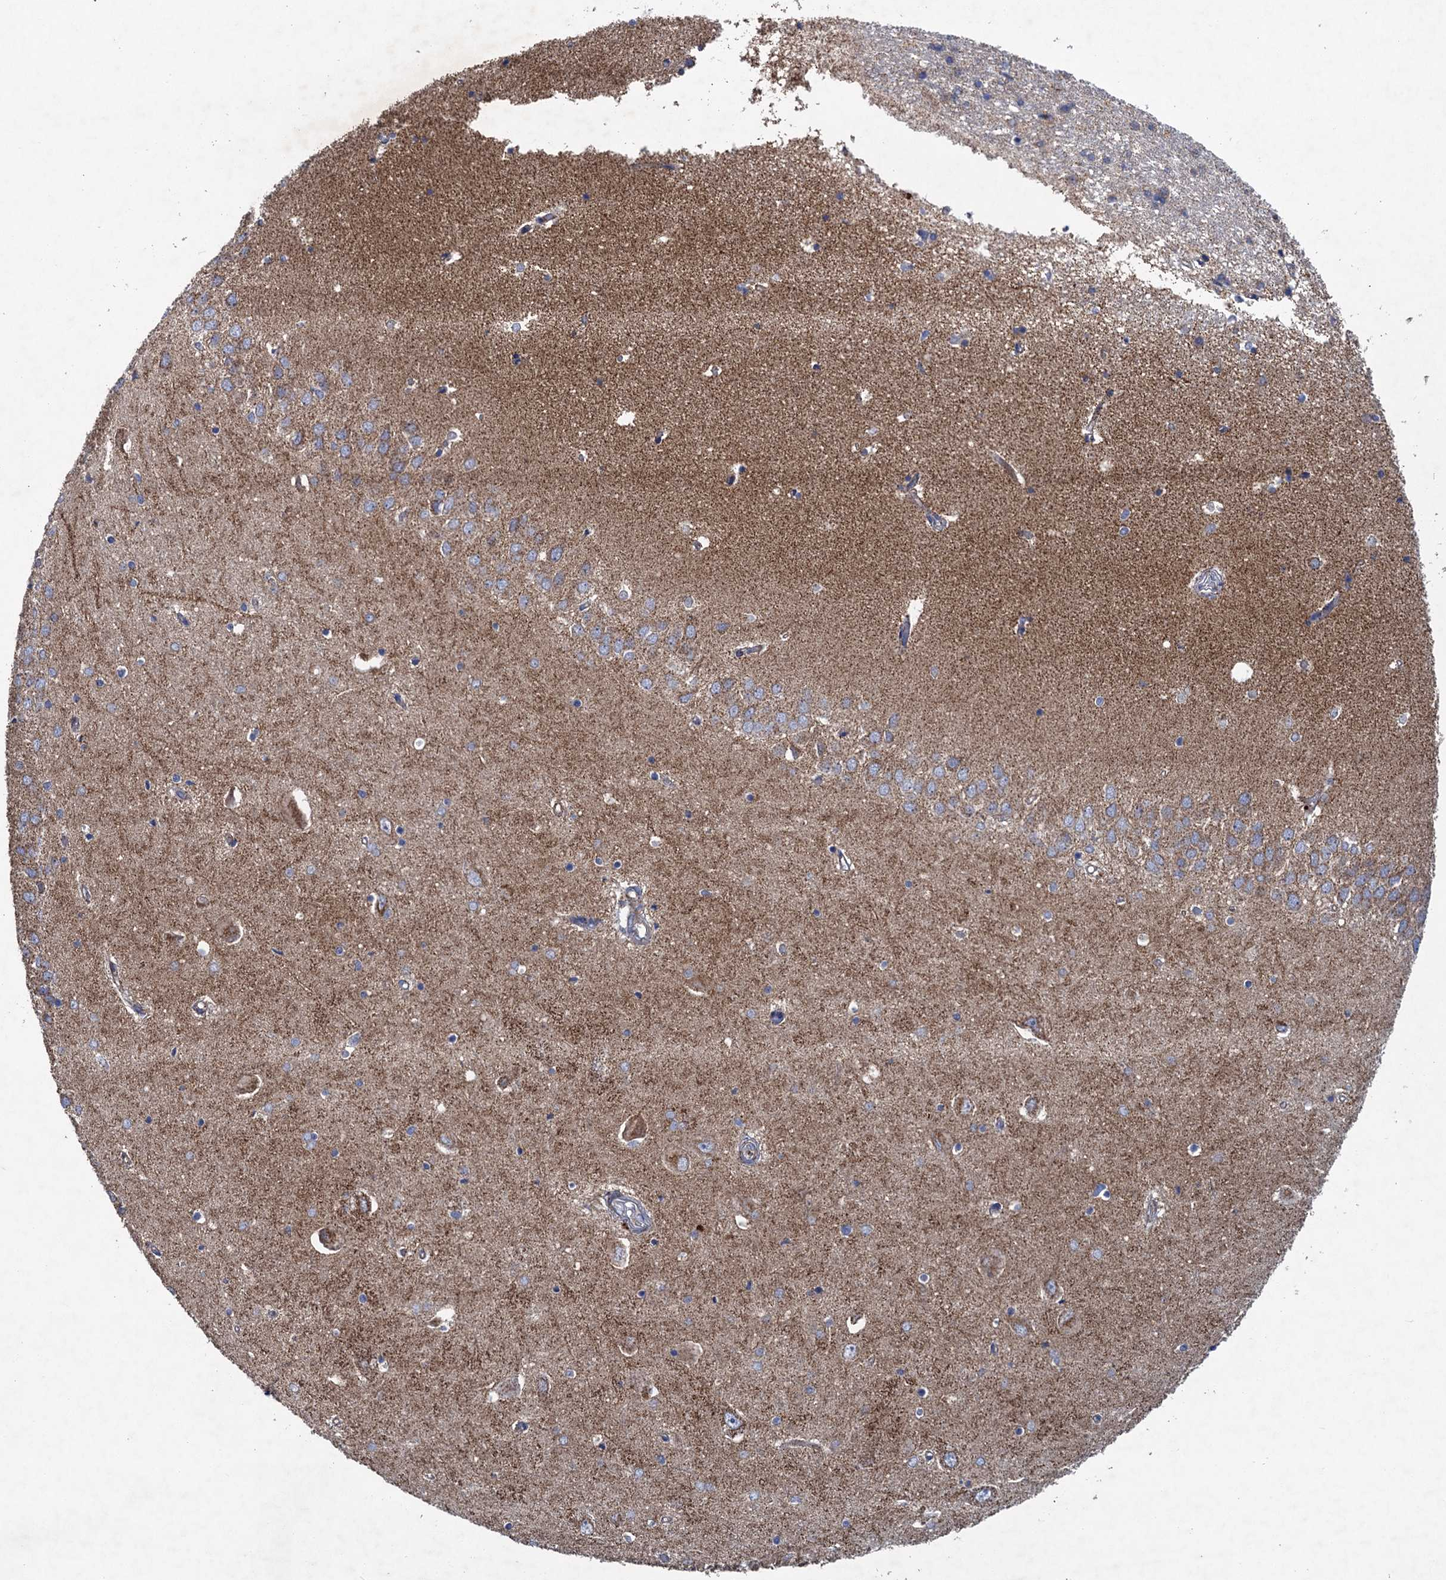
{"staining": {"intensity": "weak", "quantity": "<25%", "location": "cytoplasmic/membranous"}, "tissue": "hippocampus", "cell_type": "Glial cells", "image_type": "normal", "snomed": [{"axis": "morphology", "description": "Normal tissue, NOS"}, {"axis": "topography", "description": "Hippocampus"}], "caption": "DAB immunohistochemical staining of unremarkable hippocampus reveals no significant expression in glial cells. (DAB immunohistochemistry, high magnification).", "gene": "GTPBP3", "patient": {"sex": "male", "age": 45}}